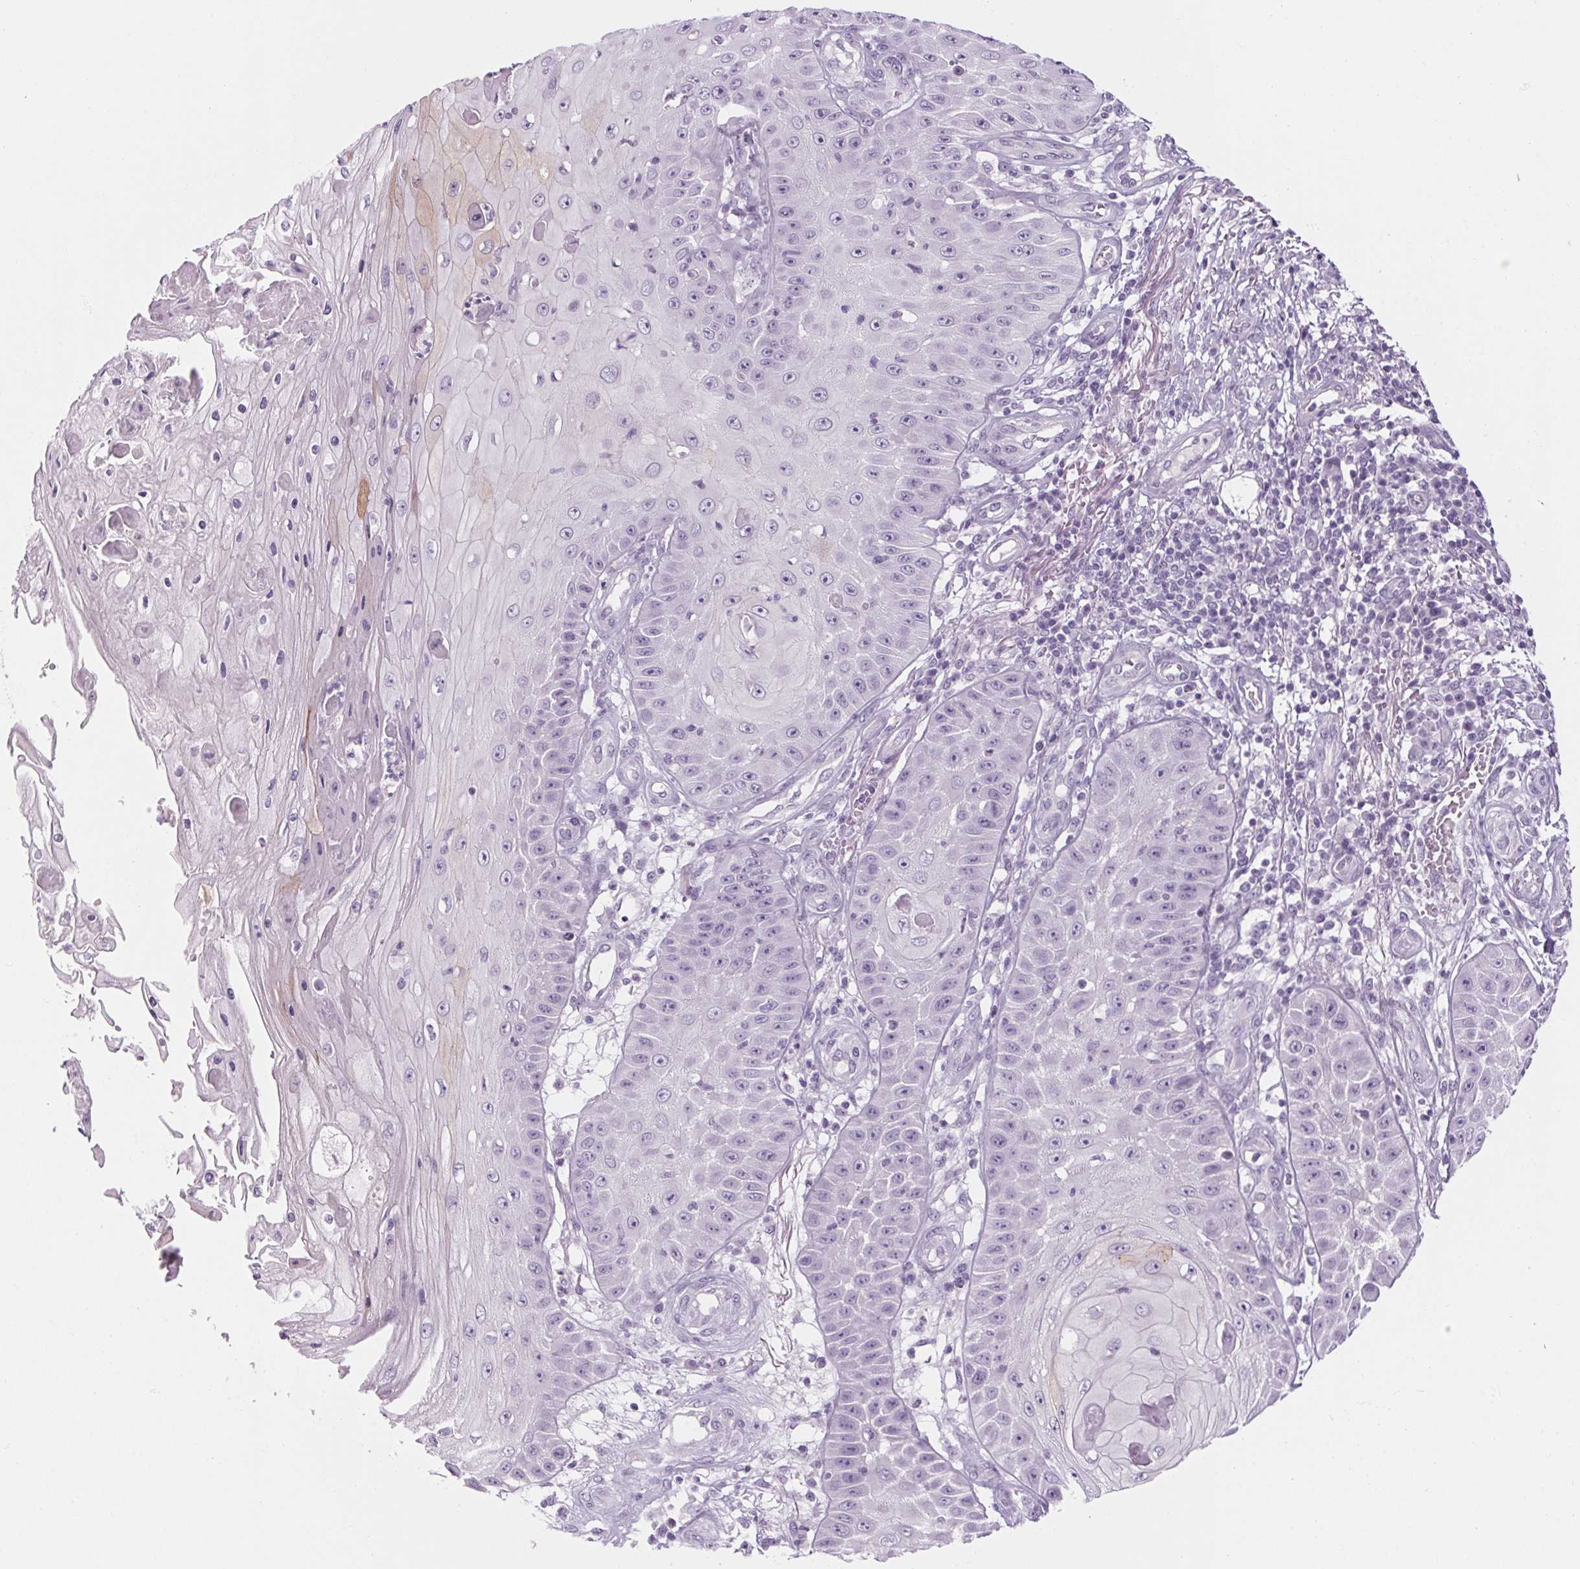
{"staining": {"intensity": "weak", "quantity": "<25%", "location": "cytoplasmic/membranous"}, "tissue": "skin cancer", "cell_type": "Tumor cells", "image_type": "cancer", "snomed": [{"axis": "morphology", "description": "Squamous cell carcinoma, NOS"}, {"axis": "topography", "description": "Skin"}], "caption": "Tumor cells are negative for brown protein staining in skin squamous cell carcinoma.", "gene": "RPTN", "patient": {"sex": "male", "age": 70}}